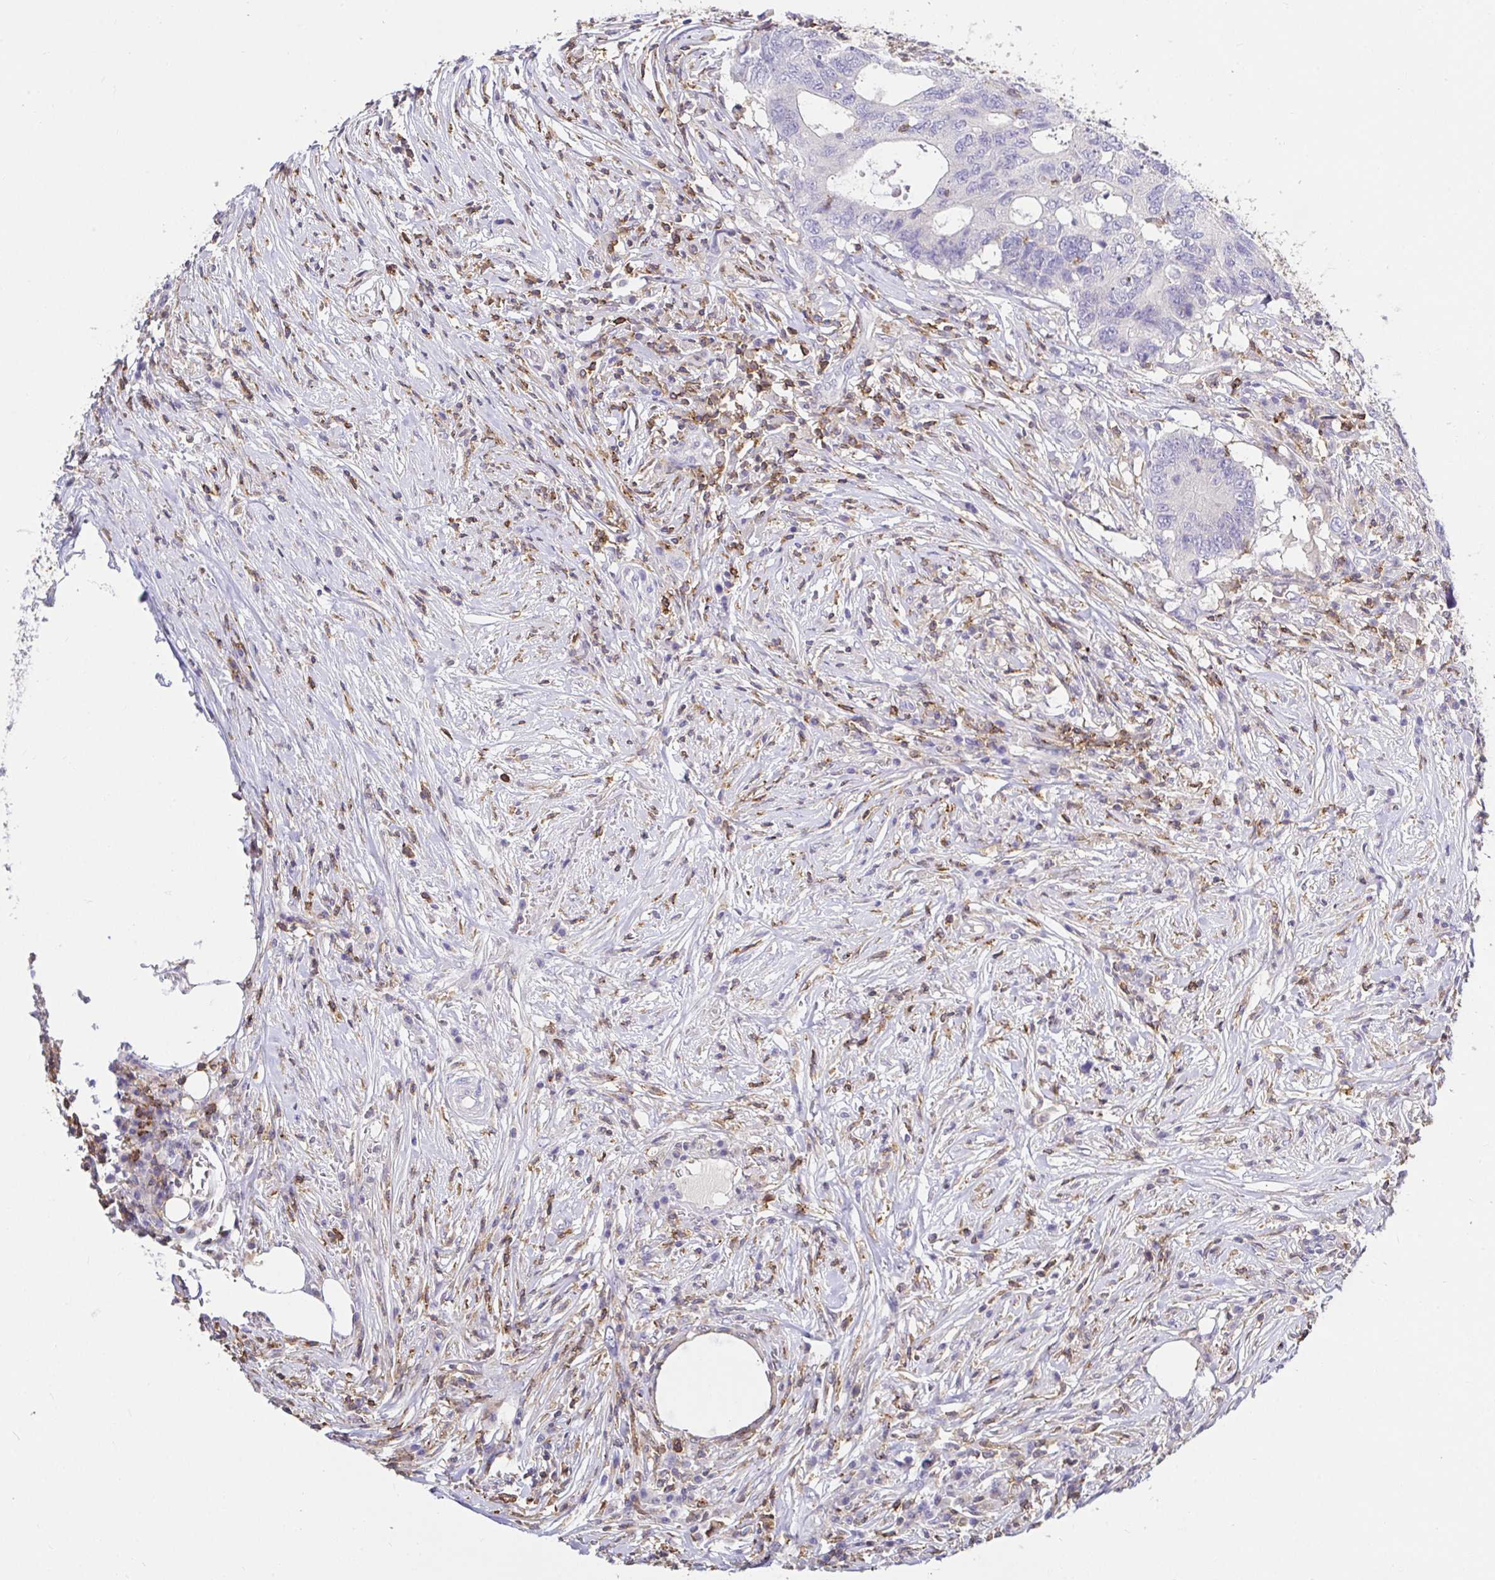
{"staining": {"intensity": "negative", "quantity": "none", "location": "none"}, "tissue": "colorectal cancer", "cell_type": "Tumor cells", "image_type": "cancer", "snomed": [{"axis": "morphology", "description": "Adenocarcinoma, NOS"}, {"axis": "topography", "description": "Colon"}], "caption": "Tumor cells show no significant protein expression in colorectal cancer.", "gene": "SKAP1", "patient": {"sex": "male", "age": 71}}